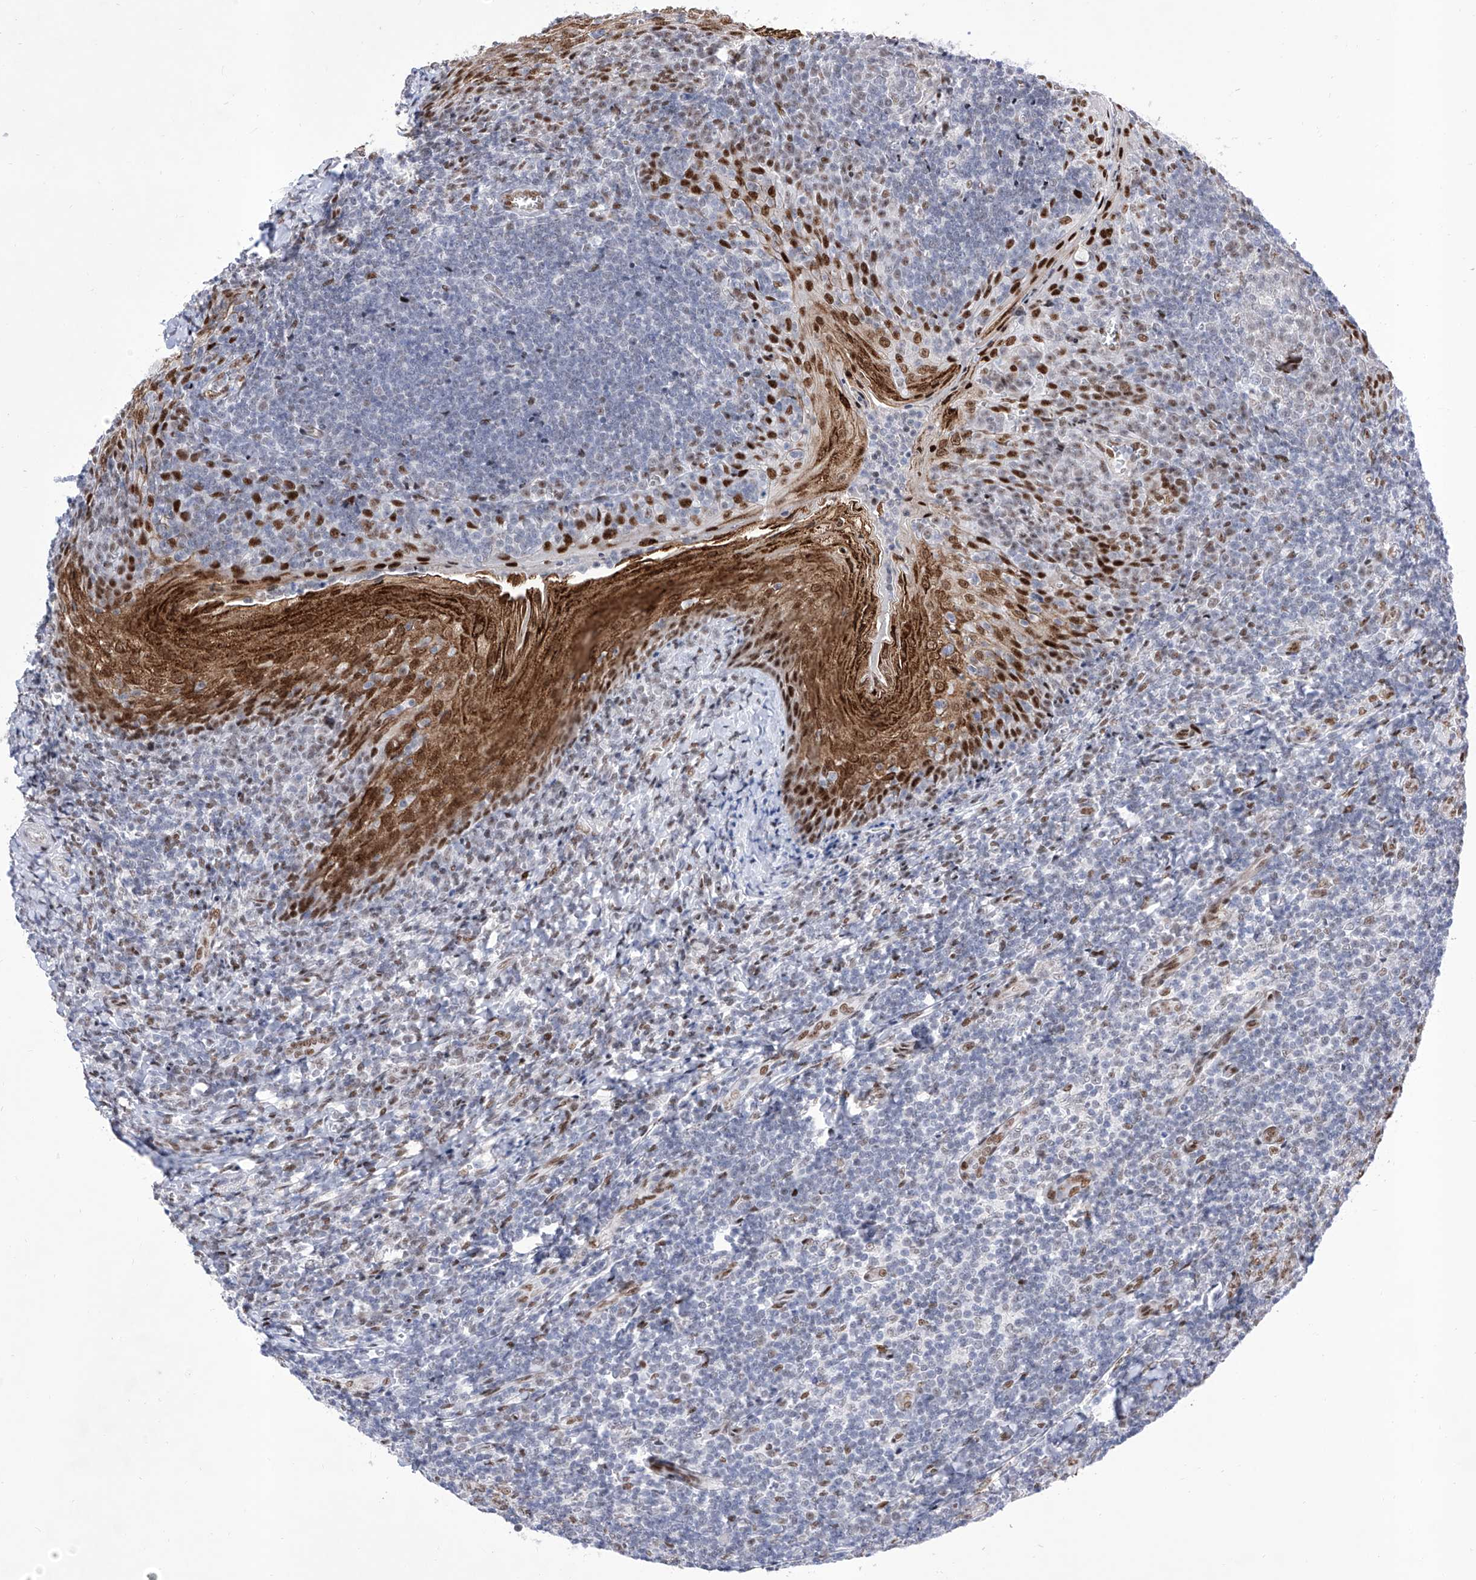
{"staining": {"intensity": "weak", "quantity": "<25%", "location": "nuclear"}, "tissue": "tonsil", "cell_type": "Germinal center cells", "image_type": "normal", "snomed": [{"axis": "morphology", "description": "Normal tissue, NOS"}, {"axis": "topography", "description": "Tonsil"}], "caption": "Immunohistochemistry photomicrograph of benign human tonsil stained for a protein (brown), which demonstrates no positivity in germinal center cells.", "gene": "ATN1", "patient": {"sex": "male", "age": 27}}